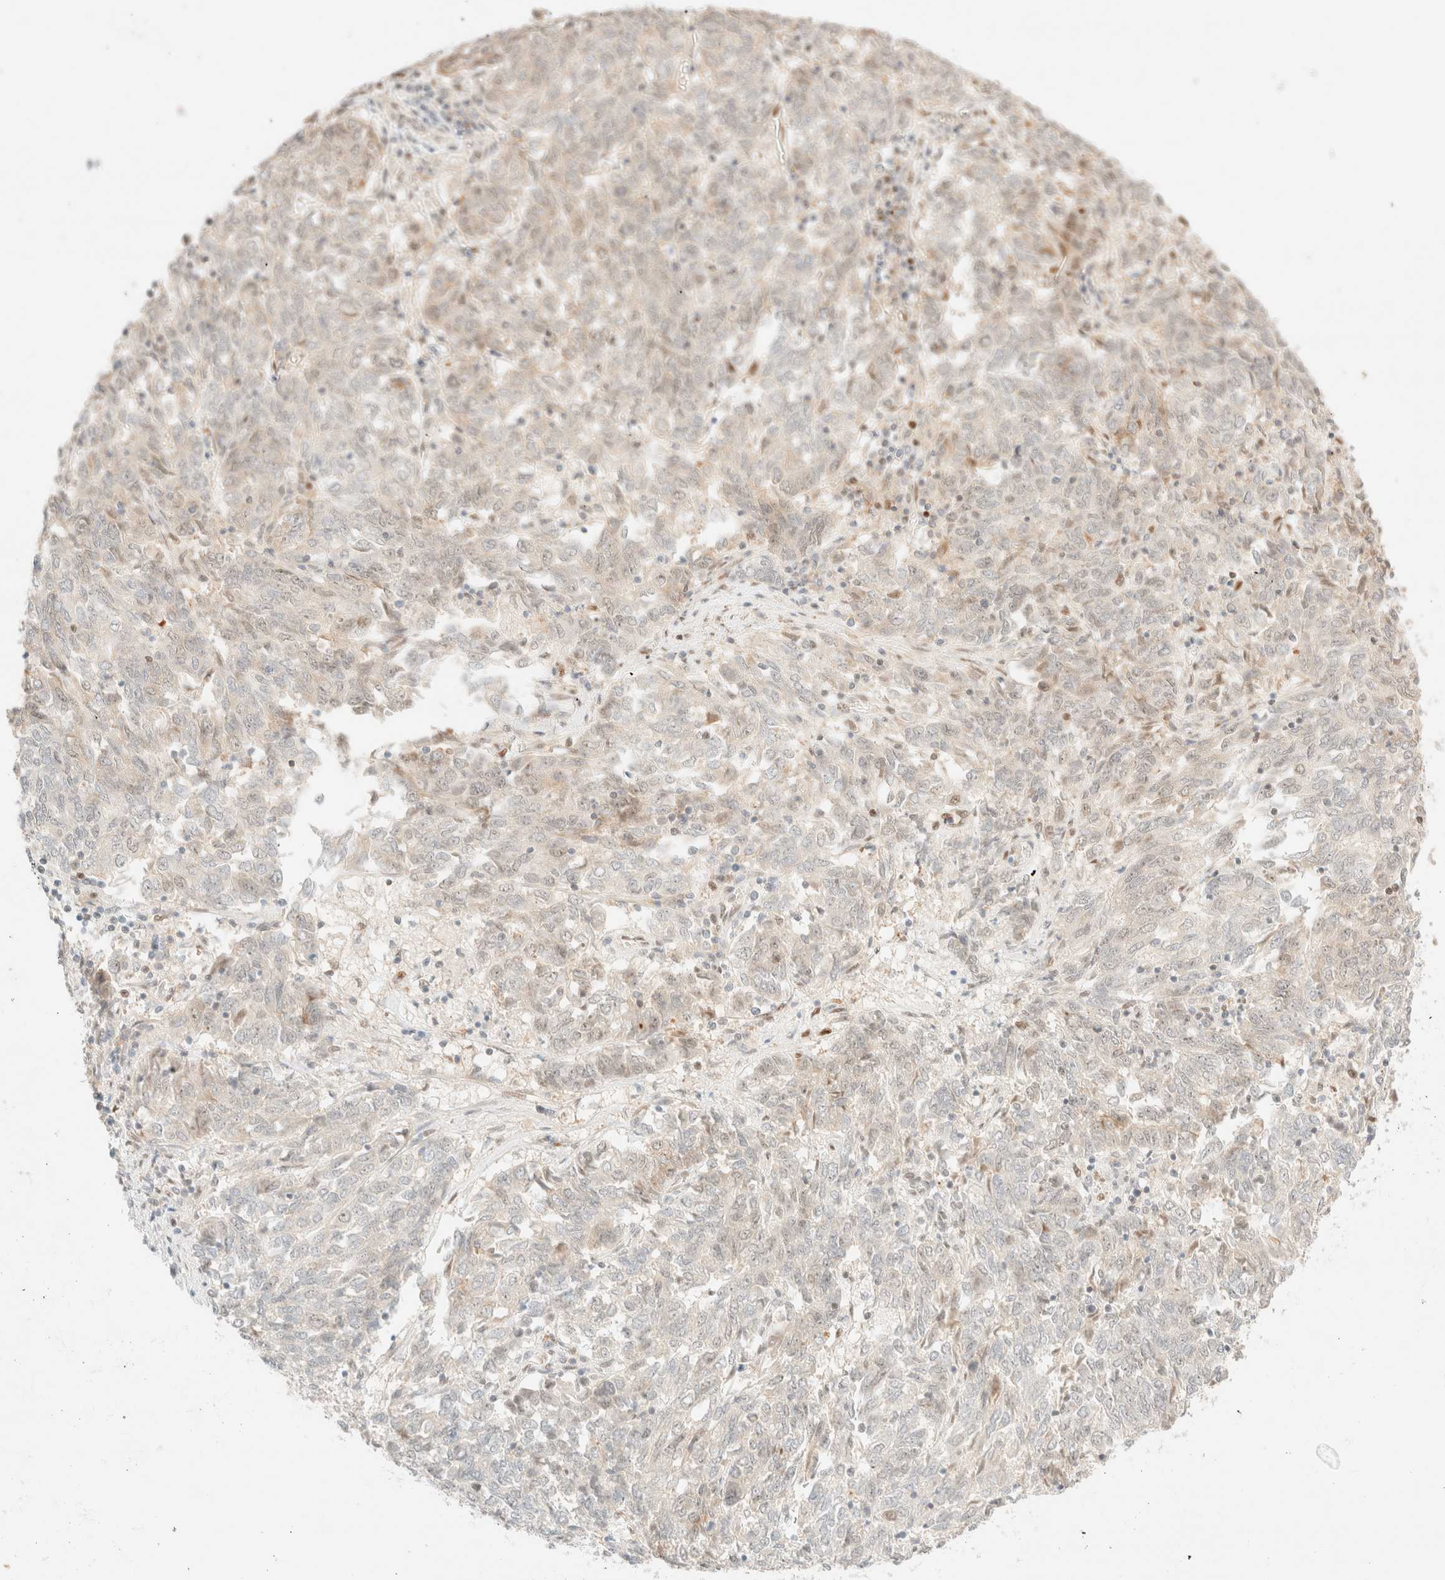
{"staining": {"intensity": "negative", "quantity": "none", "location": "none"}, "tissue": "endometrial cancer", "cell_type": "Tumor cells", "image_type": "cancer", "snomed": [{"axis": "morphology", "description": "Adenocarcinoma, NOS"}, {"axis": "topography", "description": "Endometrium"}], "caption": "An image of endometrial cancer (adenocarcinoma) stained for a protein demonstrates no brown staining in tumor cells.", "gene": "TSR1", "patient": {"sex": "female", "age": 80}}